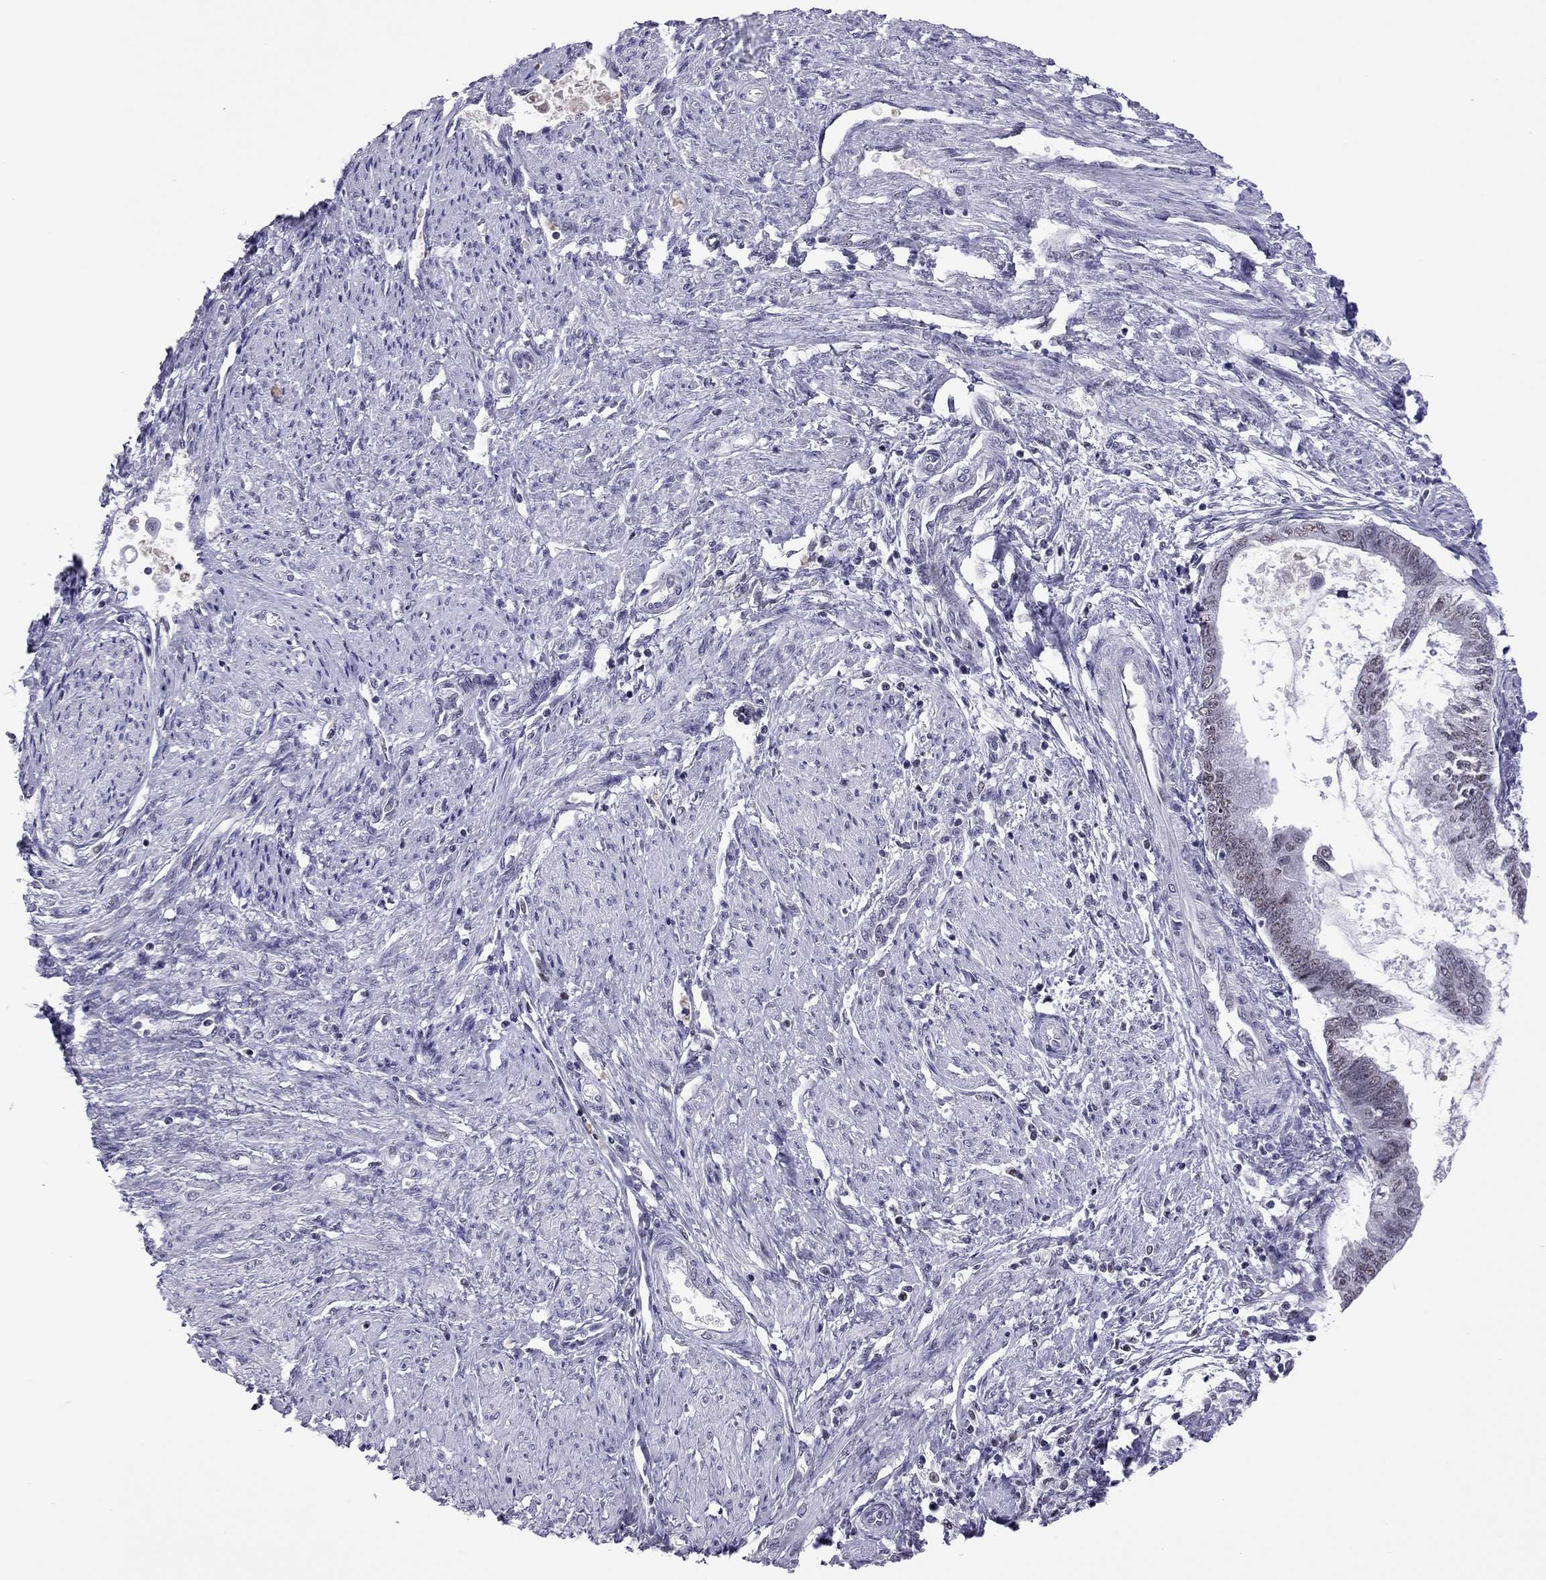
{"staining": {"intensity": "negative", "quantity": "none", "location": "none"}, "tissue": "endometrial cancer", "cell_type": "Tumor cells", "image_type": "cancer", "snomed": [{"axis": "morphology", "description": "Adenocarcinoma, NOS"}, {"axis": "topography", "description": "Endometrium"}], "caption": "Endometrial cancer (adenocarcinoma) was stained to show a protein in brown. There is no significant staining in tumor cells.", "gene": "PPP1R3A", "patient": {"sex": "female", "age": 86}}